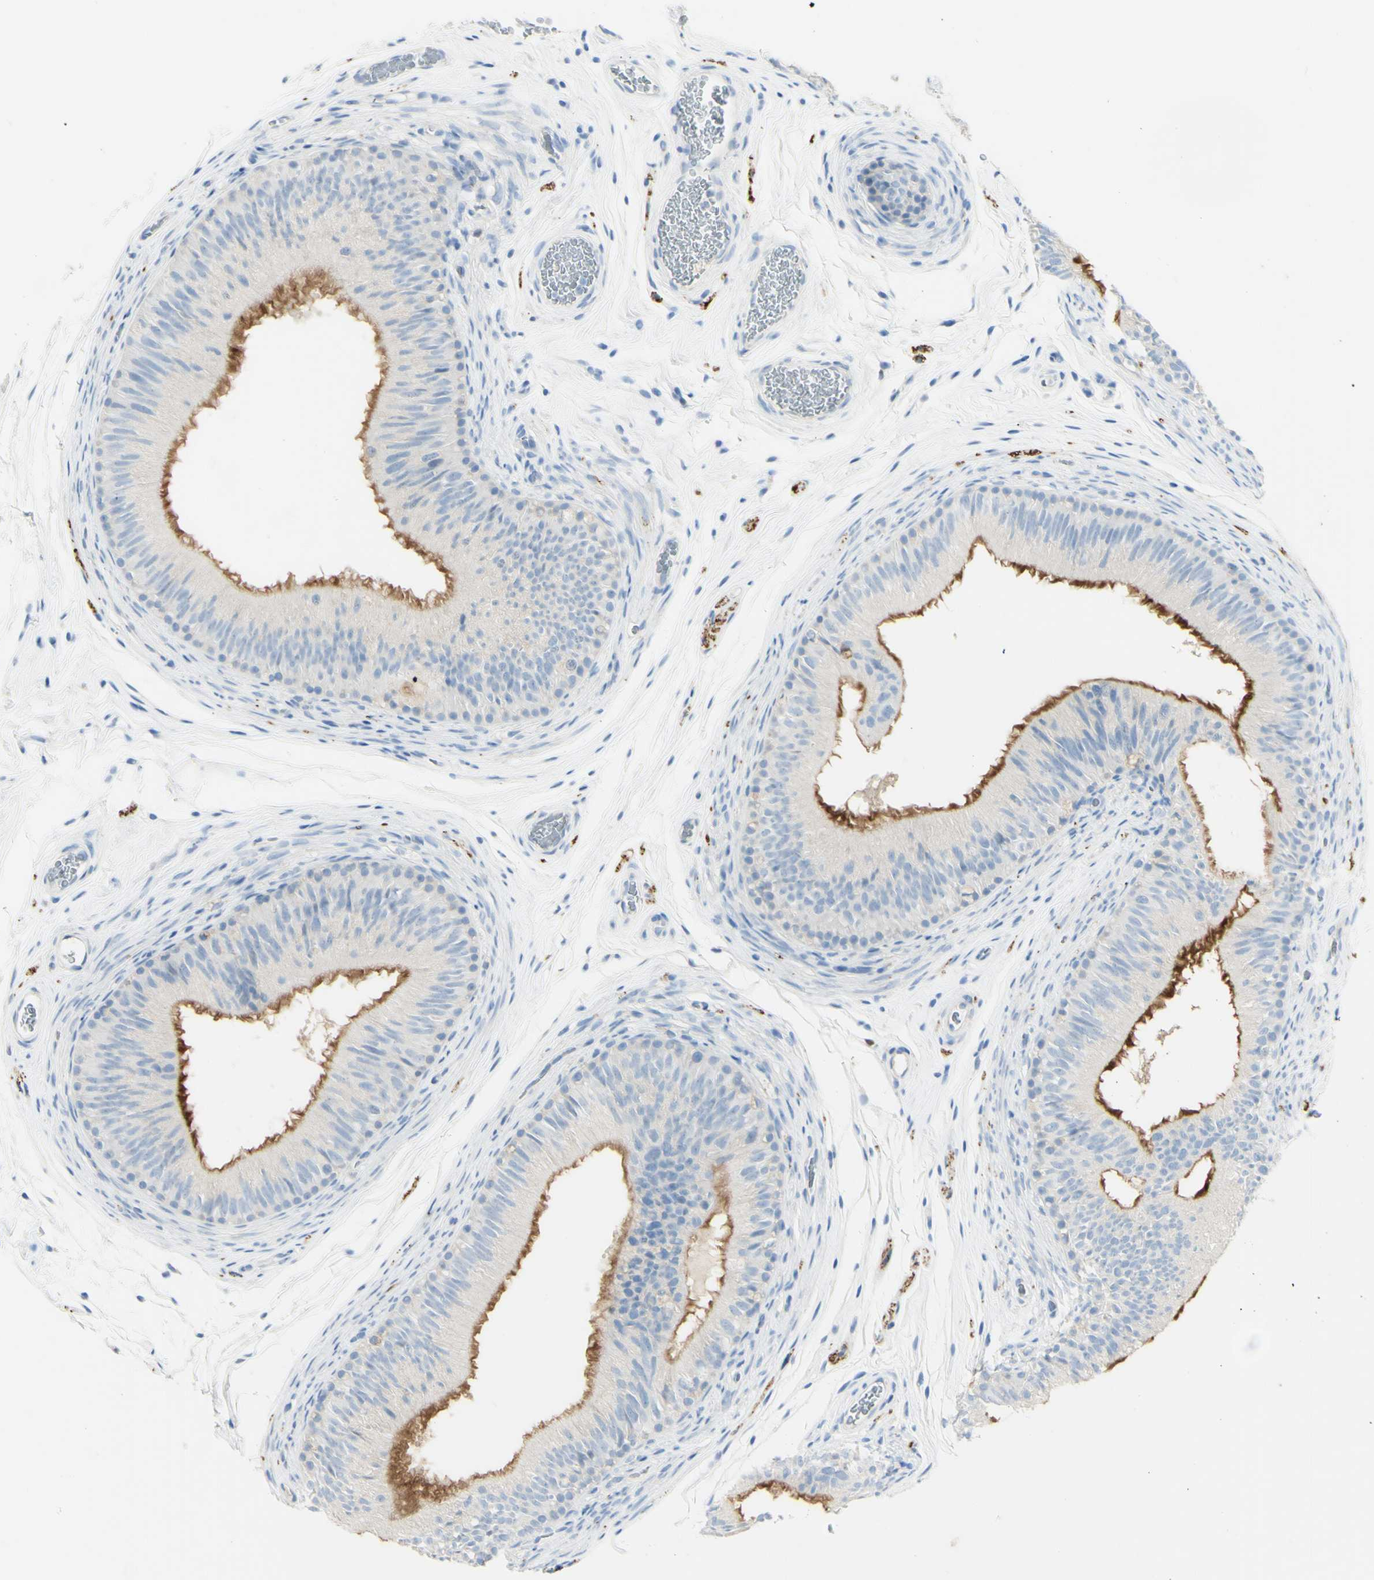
{"staining": {"intensity": "strong", "quantity": "<25%", "location": "cytoplasmic/membranous"}, "tissue": "epididymis", "cell_type": "Glandular cells", "image_type": "normal", "snomed": [{"axis": "morphology", "description": "Normal tissue, NOS"}, {"axis": "topography", "description": "Epididymis"}], "caption": "Protein staining of unremarkable epididymis demonstrates strong cytoplasmic/membranous expression in about <25% of glandular cells. Using DAB (brown) and hematoxylin (blue) stains, captured at high magnification using brightfield microscopy.", "gene": "TSPAN1", "patient": {"sex": "male", "age": 36}}